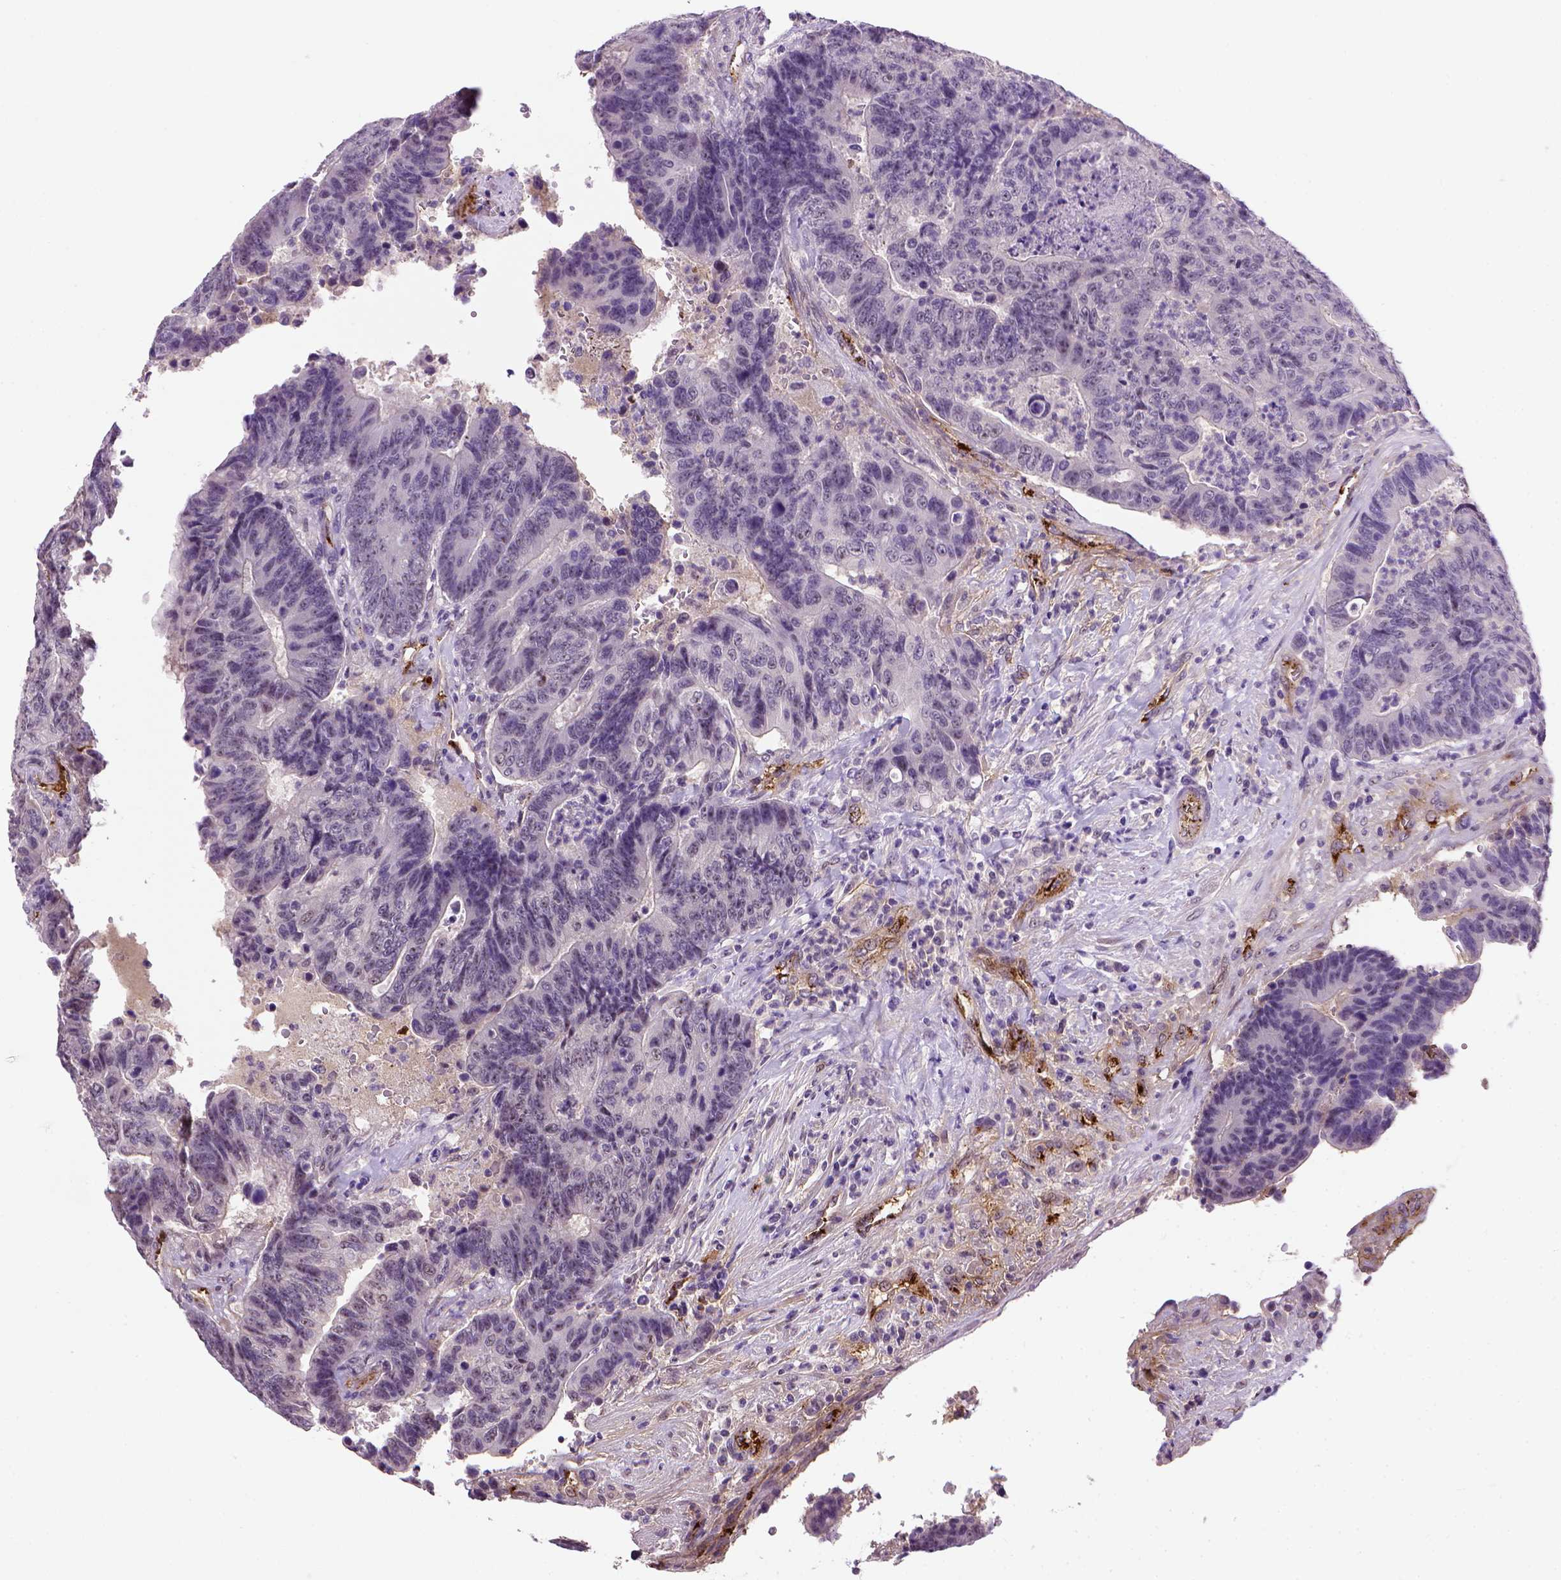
{"staining": {"intensity": "negative", "quantity": "none", "location": "none"}, "tissue": "colorectal cancer", "cell_type": "Tumor cells", "image_type": "cancer", "snomed": [{"axis": "morphology", "description": "Adenocarcinoma, NOS"}, {"axis": "topography", "description": "Colon"}], "caption": "An immunohistochemistry (IHC) image of adenocarcinoma (colorectal) is shown. There is no staining in tumor cells of adenocarcinoma (colorectal).", "gene": "VWF", "patient": {"sex": "female", "age": 48}}